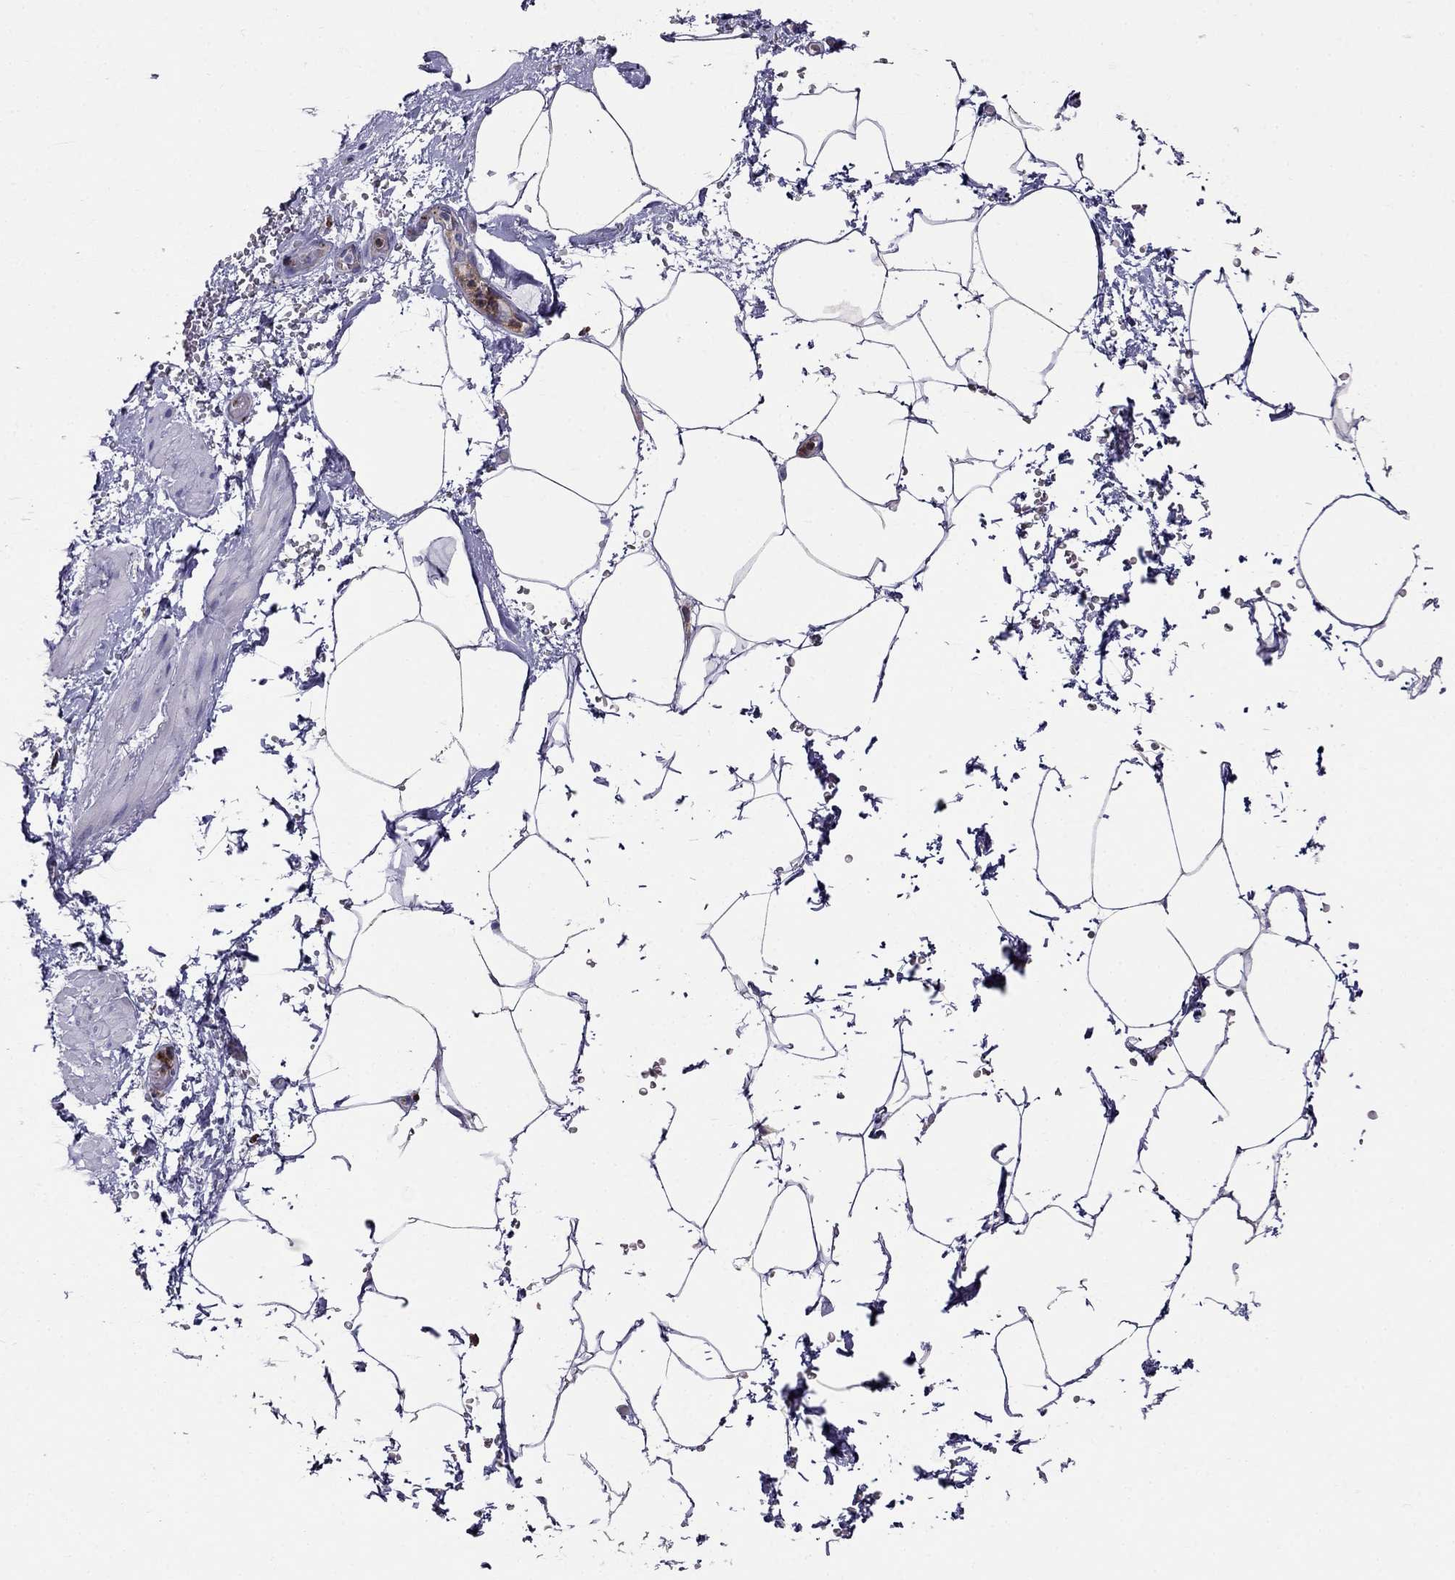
{"staining": {"intensity": "negative", "quantity": "none", "location": "none"}, "tissue": "adipose tissue", "cell_type": "Adipocytes", "image_type": "normal", "snomed": [{"axis": "morphology", "description": "Normal tissue, NOS"}, {"axis": "topography", "description": "Soft tissue"}, {"axis": "topography", "description": "Adipose tissue"}, {"axis": "topography", "description": "Vascular tissue"}, {"axis": "topography", "description": "Peripheral nerve tissue"}], "caption": "Micrograph shows no significant protein staining in adipocytes of unremarkable adipose tissue. (Brightfield microscopy of DAB (3,3'-diaminobenzidine) IHC at high magnification).", "gene": "SPINT4", "patient": {"sex": "male", "age": 68}}